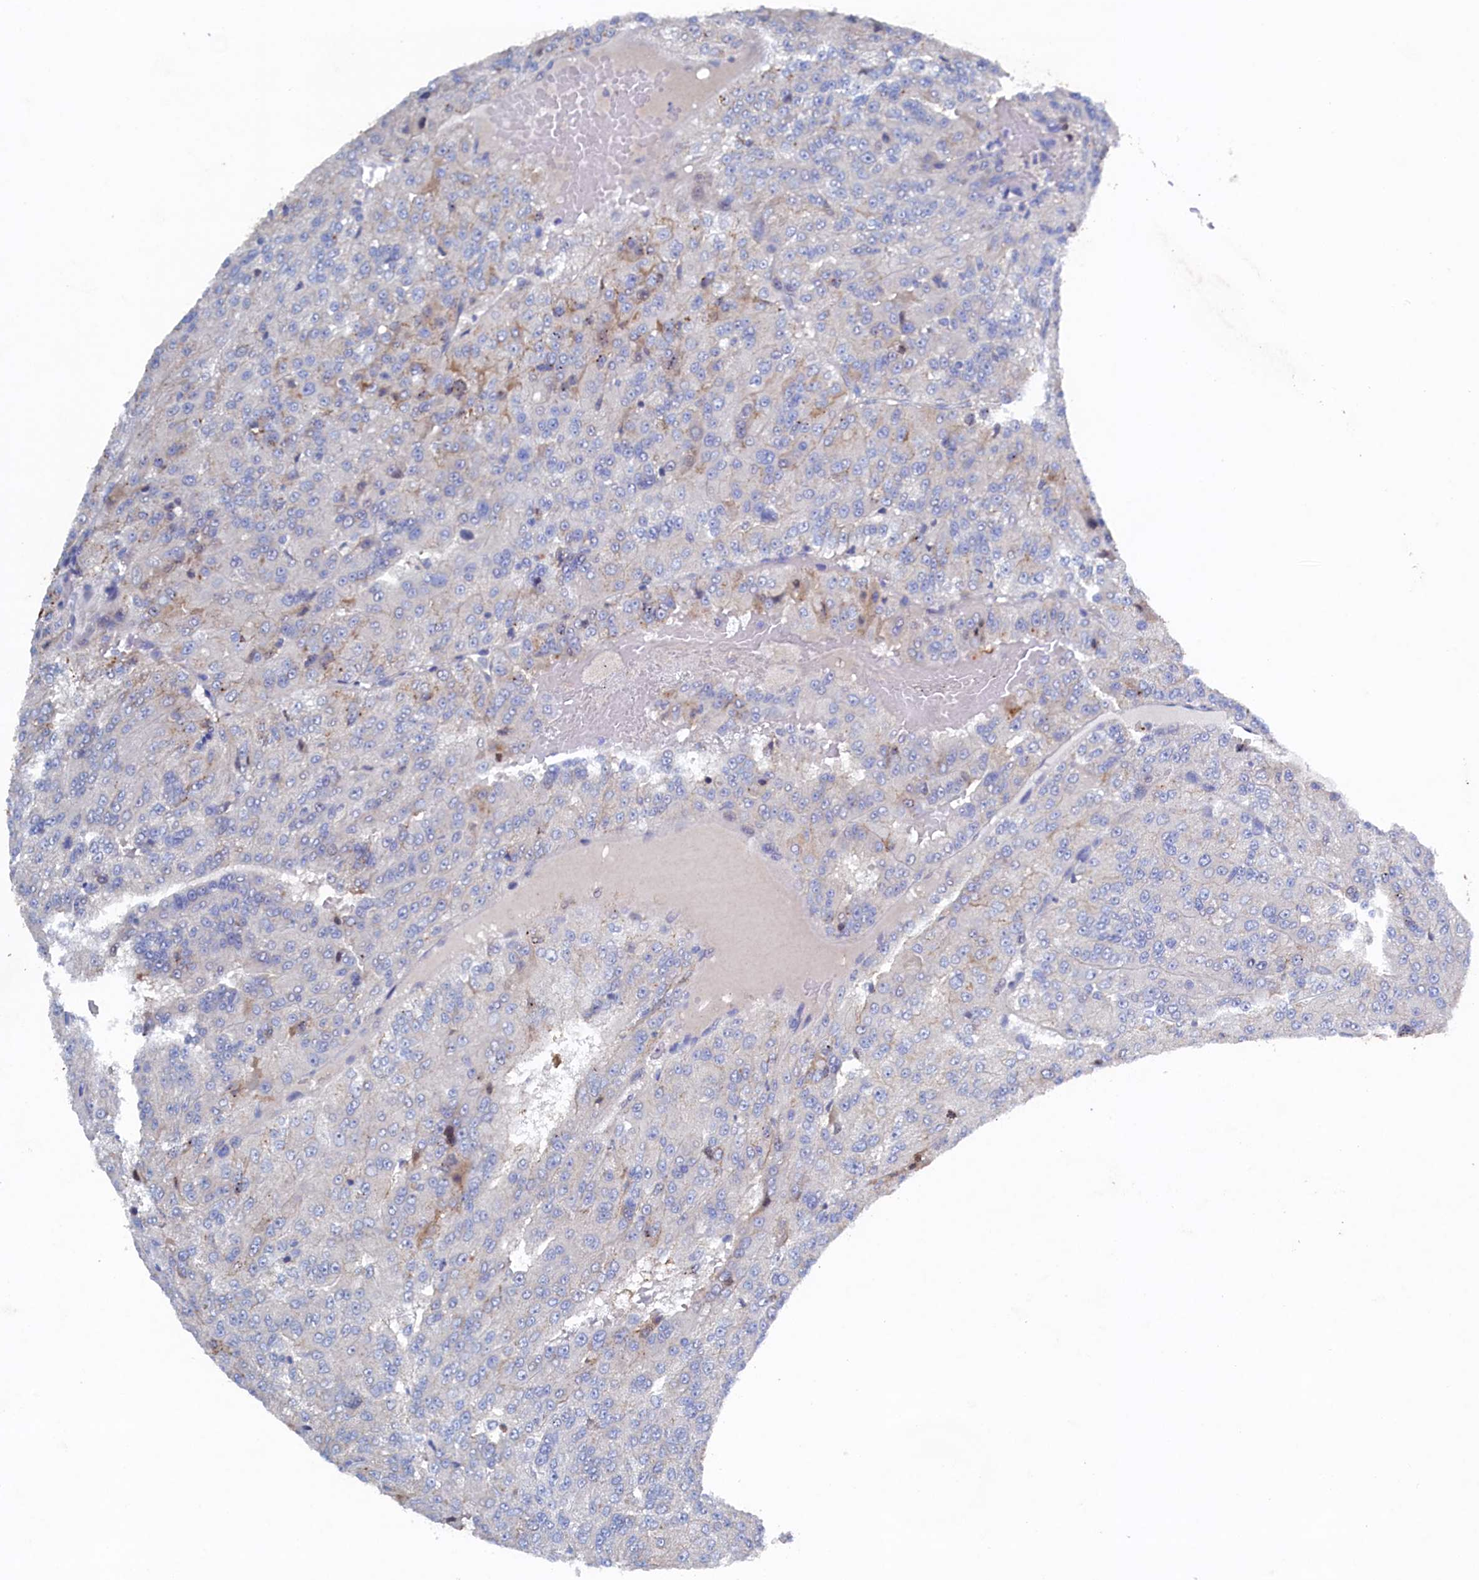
{"staining": {"intensity": "negative", "quantity": "none", "location": "none"}, "tissue": "renal cancer", "cell_type": "Tumor cells", "image_type": "cancer", "snomed": [{"axis": "morphology", "description": "Adenocarcinoma, NOS"}, {"axis": "topography", "description": "Kidney"}], "caption": "Human adenocarcinoma (renal) stained for a protein using immunohistochemistry exhibits no staining in tumor cells.", "gene": "CBLIF", "patient": {"sex": "female", "age": 63}}